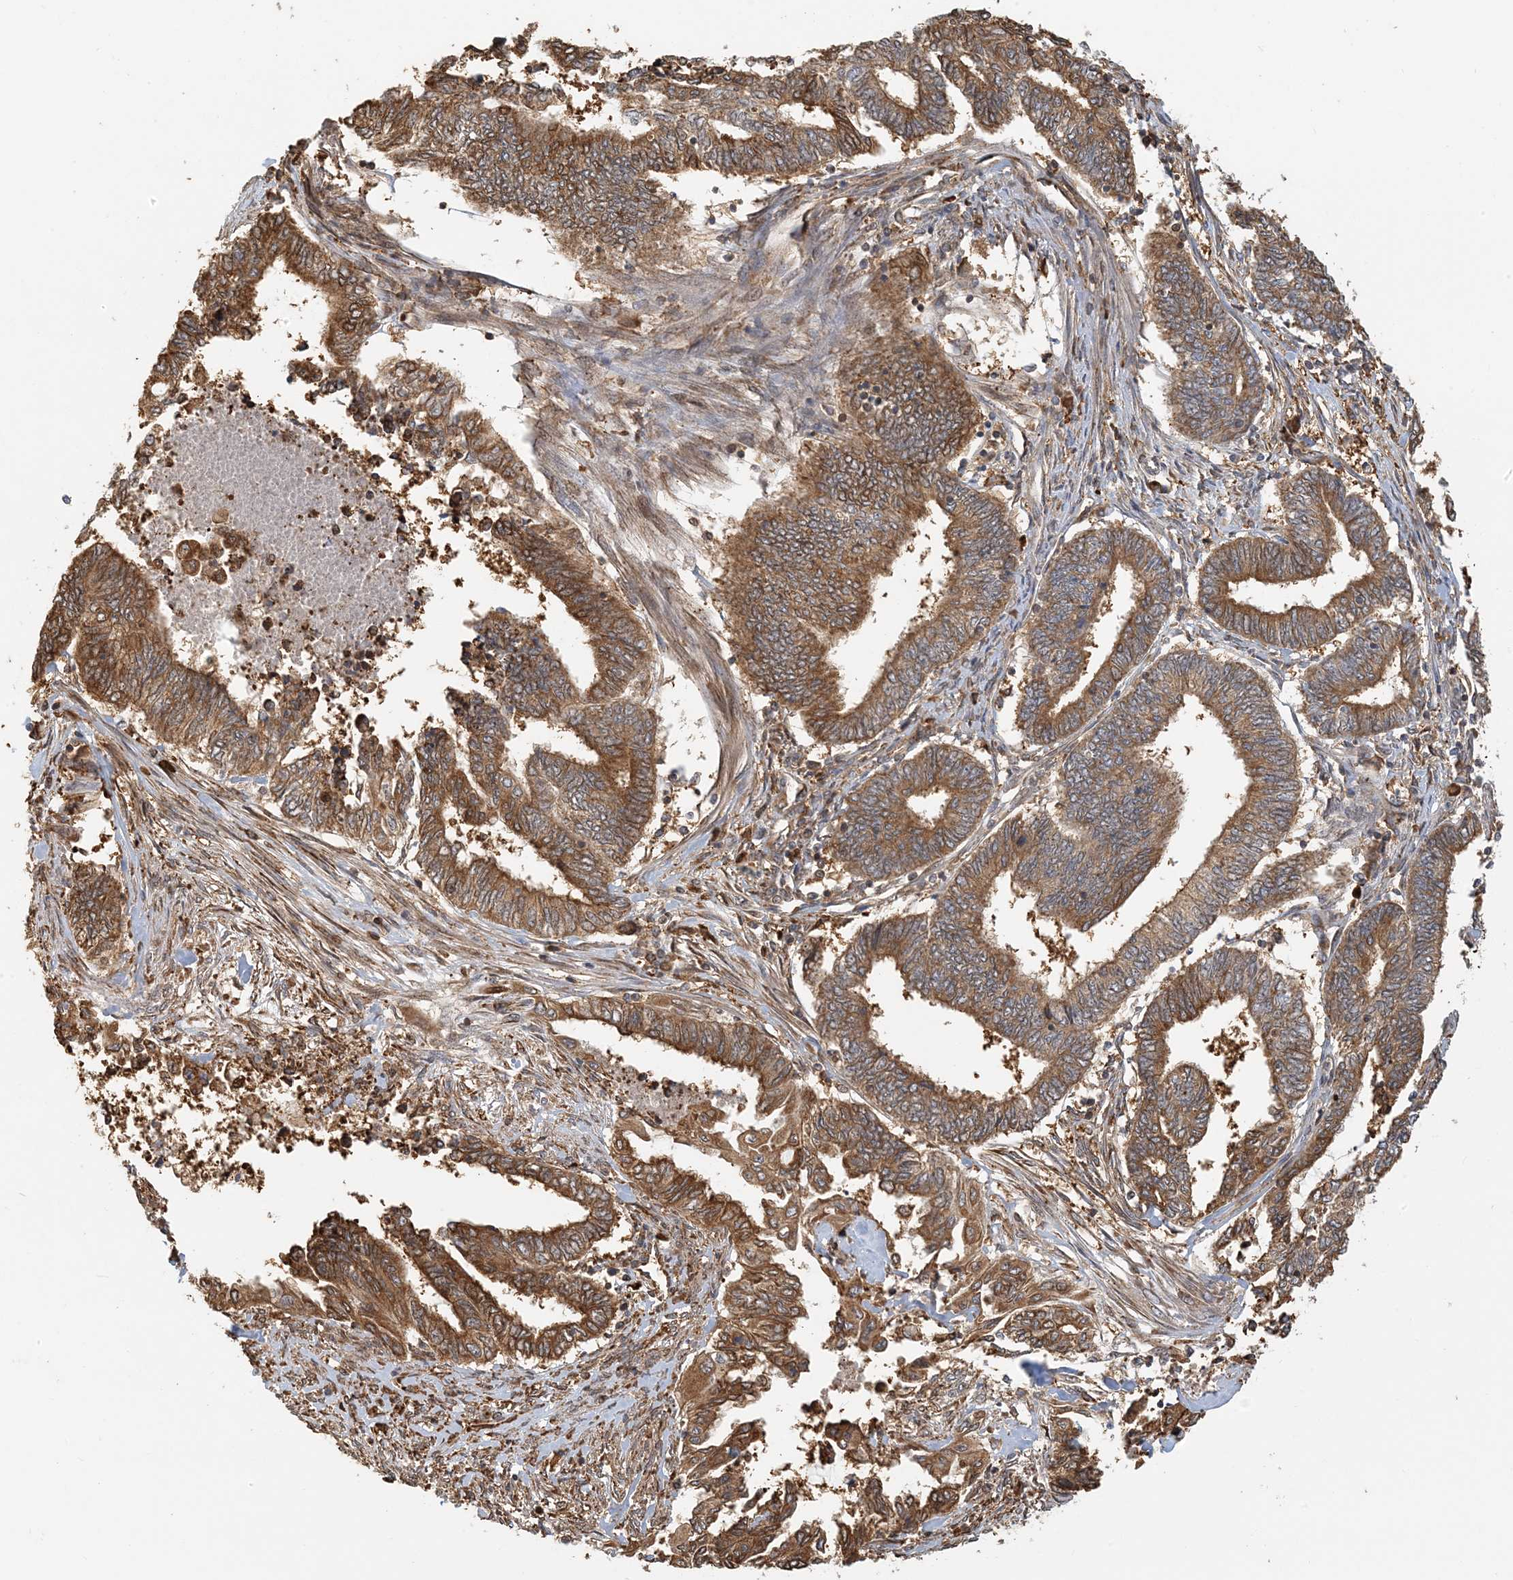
{"staining": {"intensity": "strong", "quantity": ">75%", "location": "cytoplasmic/membranous"}, "tissue": "endometrial cancer", "cell_type": "Tumor cells", "image_type": "cancer", "snomed": [{"axis": "morphology", "description": "Adenocarcinoma, NOS"}, {"axis": "topography", "description": "Uterus"}, {"axis": "topography", "description": "Endometrium"}], "caption": "An image showing strong cytoplasmic/membranous staining in approximately >75% of tumor cells in adenocarcinoma (endometrial), as visualized by brown immunohistochemical staining.", "gene": "HNMT", "patient": {"sex": "female", "age": 70}}